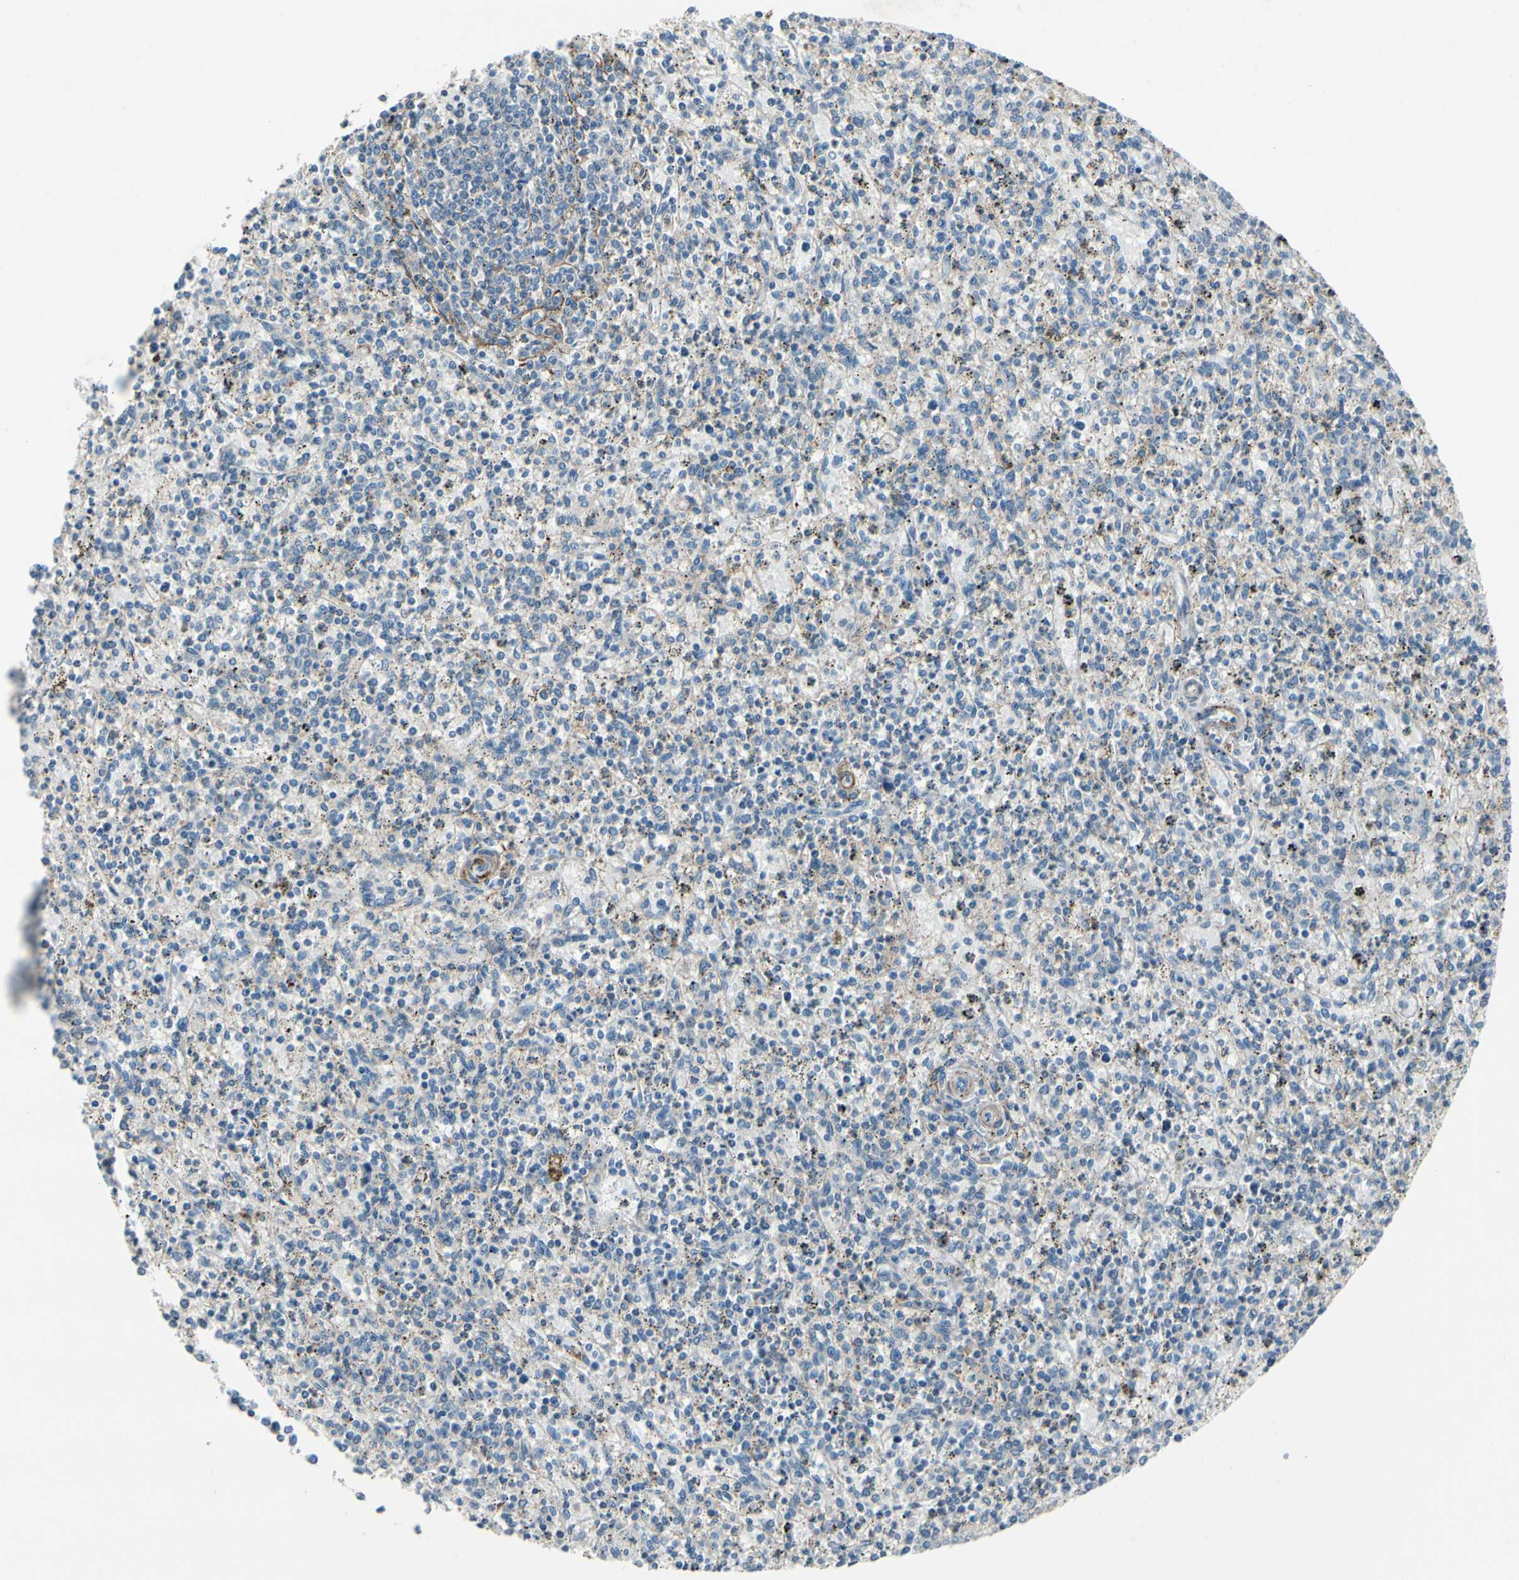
{"staining": {"intensity": "weak", "quantity": "25%-75%", "location": "cytoplasmic/membranous"}, "tissue": "spleen", "cell_type": "Cells in red pulp", "image_type": "normal", "snomed": [{"axis": "morphology", "description": "Normal tissue, NOS"}, {"axis": "topography", "description": "Spleen"}], "caption": "Immunohistochemistry (IHC) histopathology image of unremarkable spleen: human spleen stained using IHC shows low levels of weak protein expression localized specifically in the cytoplasmic/membranous of cells in red pulp, appearing as a cytoplasmic/membranous brown color.", "gene": "TPM1", "patient": {"sex": "male", "age": 72}}